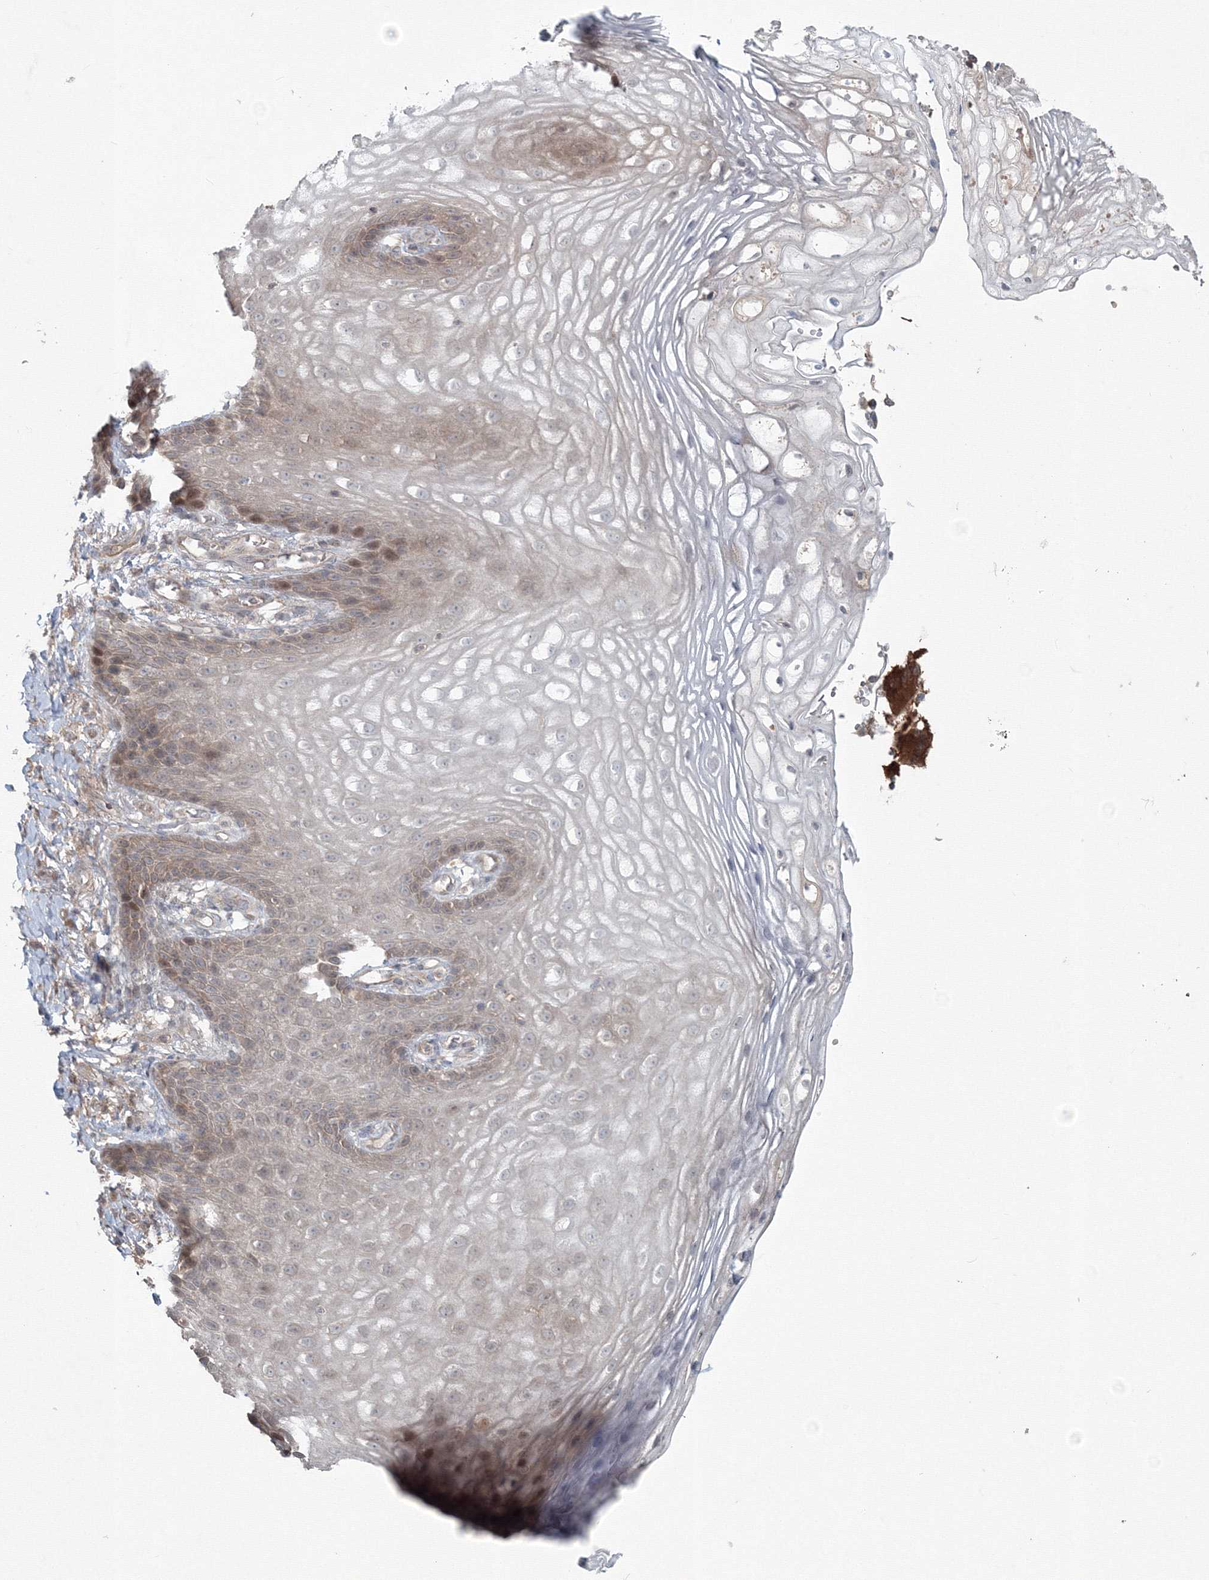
{"staining": {"intensity": "moderate", "quantity": "<25%", "location": "nuclear"}, "tissue": "vagina", "cell_type": "Squamous epithelial cells", "image_type": "normal", "snomed": [{"axis": "morphology", "description": "Normal tissue, NOS"}, {"axis": "topography", "description": "Vagina"}], "caption": "A brown stain highlights moderate nuclear expression of a protein in squamous epithelial cells of normal vagina. Ihc stains the protein of interest in brown and the nuclei are stained blue.", "gene": "MKRN2", "patient": {"sex": "female", "age": 60}}